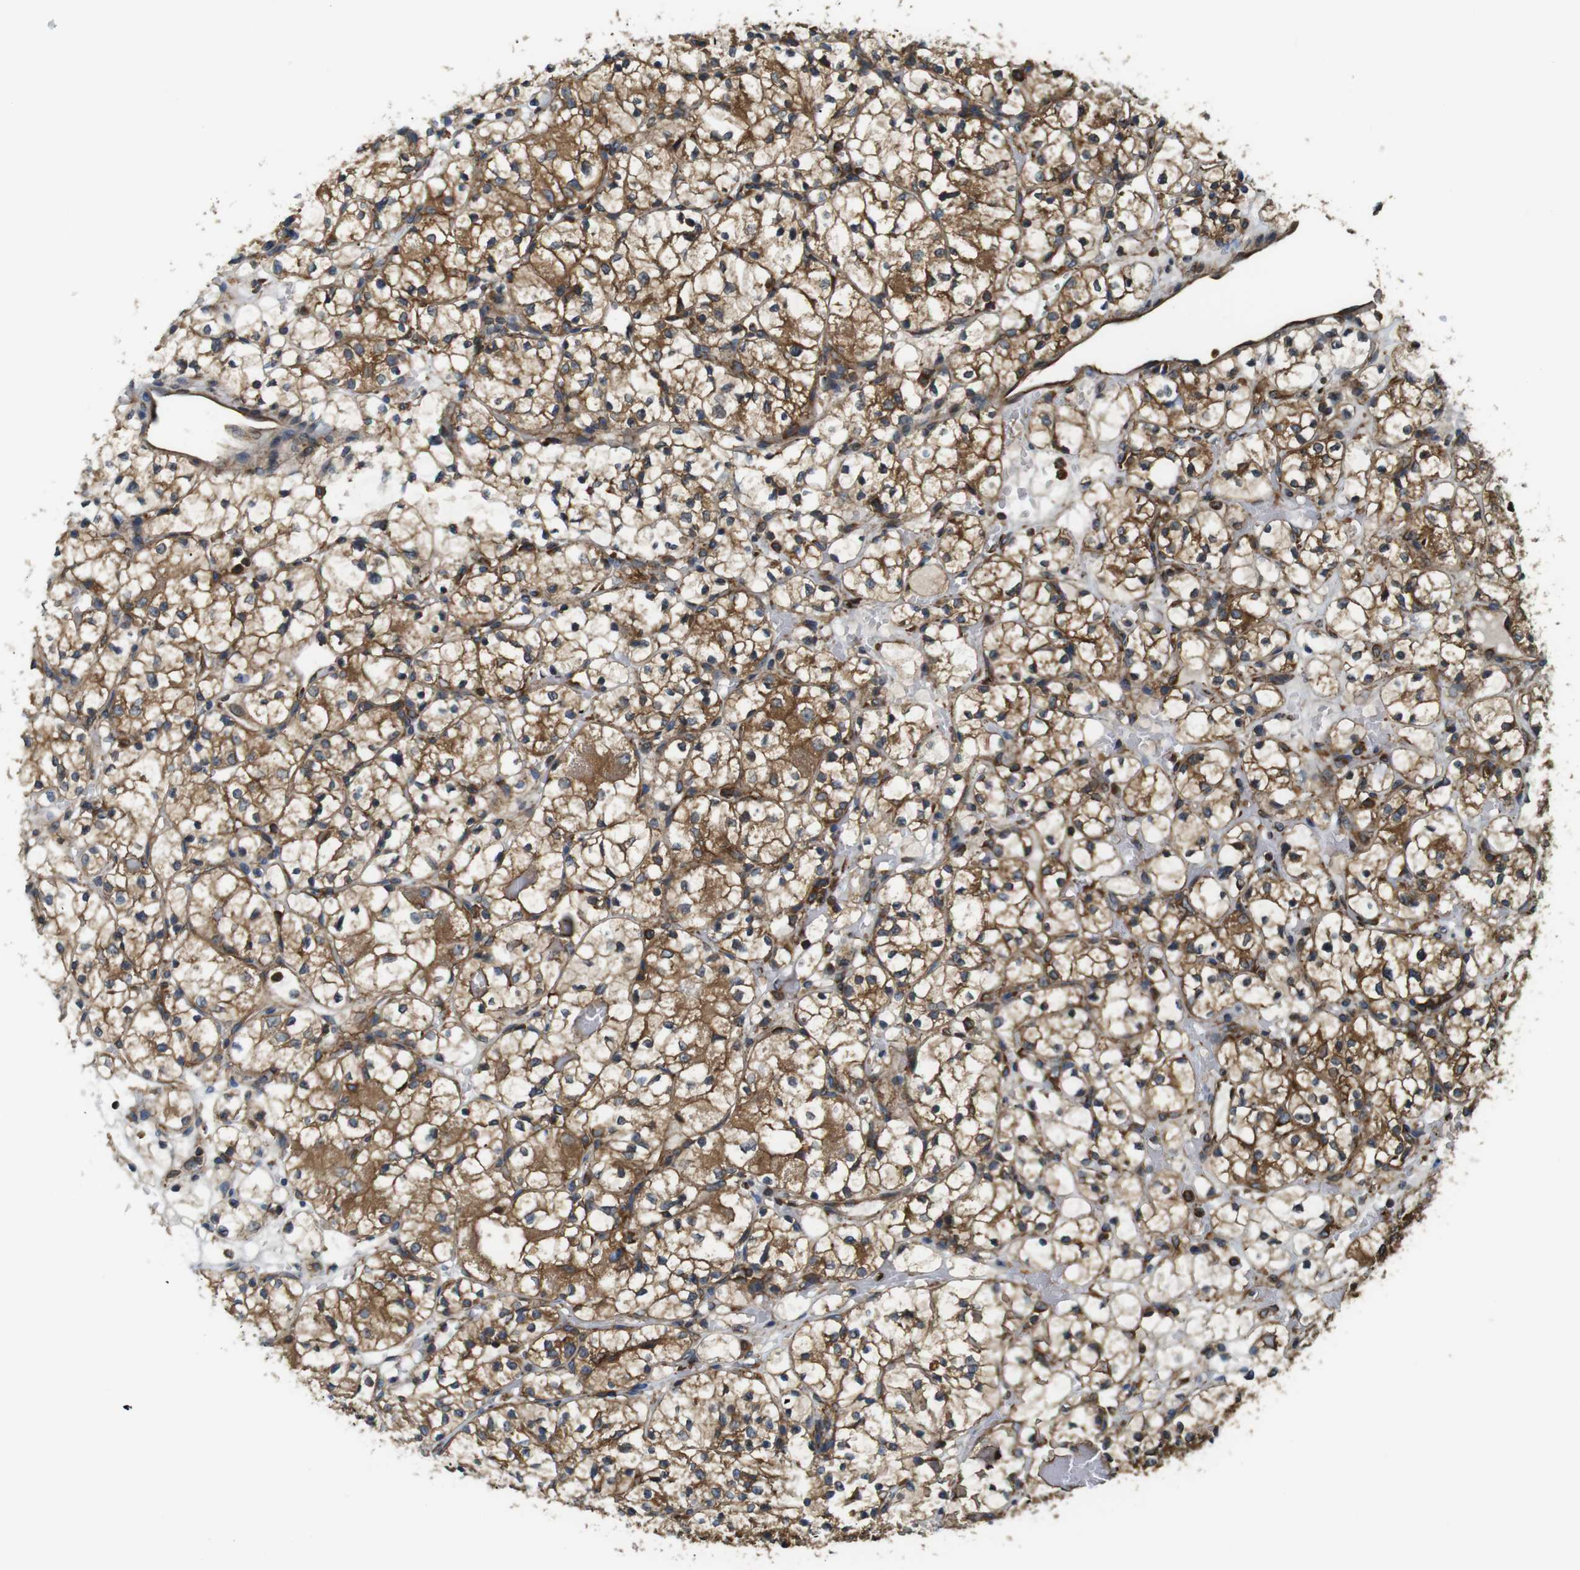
{"staining": {"intensity": "moderate", "quantity": ">75%", "location": "cytoplasmic/membranous"}, "tissue": "renal cancer", "cell_type": "Tumor cells", "image_type": "cancer", "snomed": [{"axis": "morphology", "description": "Adenocarcinoma, NOS"}, {"axis": "topography", "description": "Kidney"}], "caption": "Protein staining displays moderate cytoplasmic/membranous staining in approximately >75% of tumor cells in renal cancer. (DAB (3,3'-diaminobenzidine) IHC with brightfield microscopy, high magnification).", "gene": "TSC1", "patient": {"sex": "female", "age": 60}}